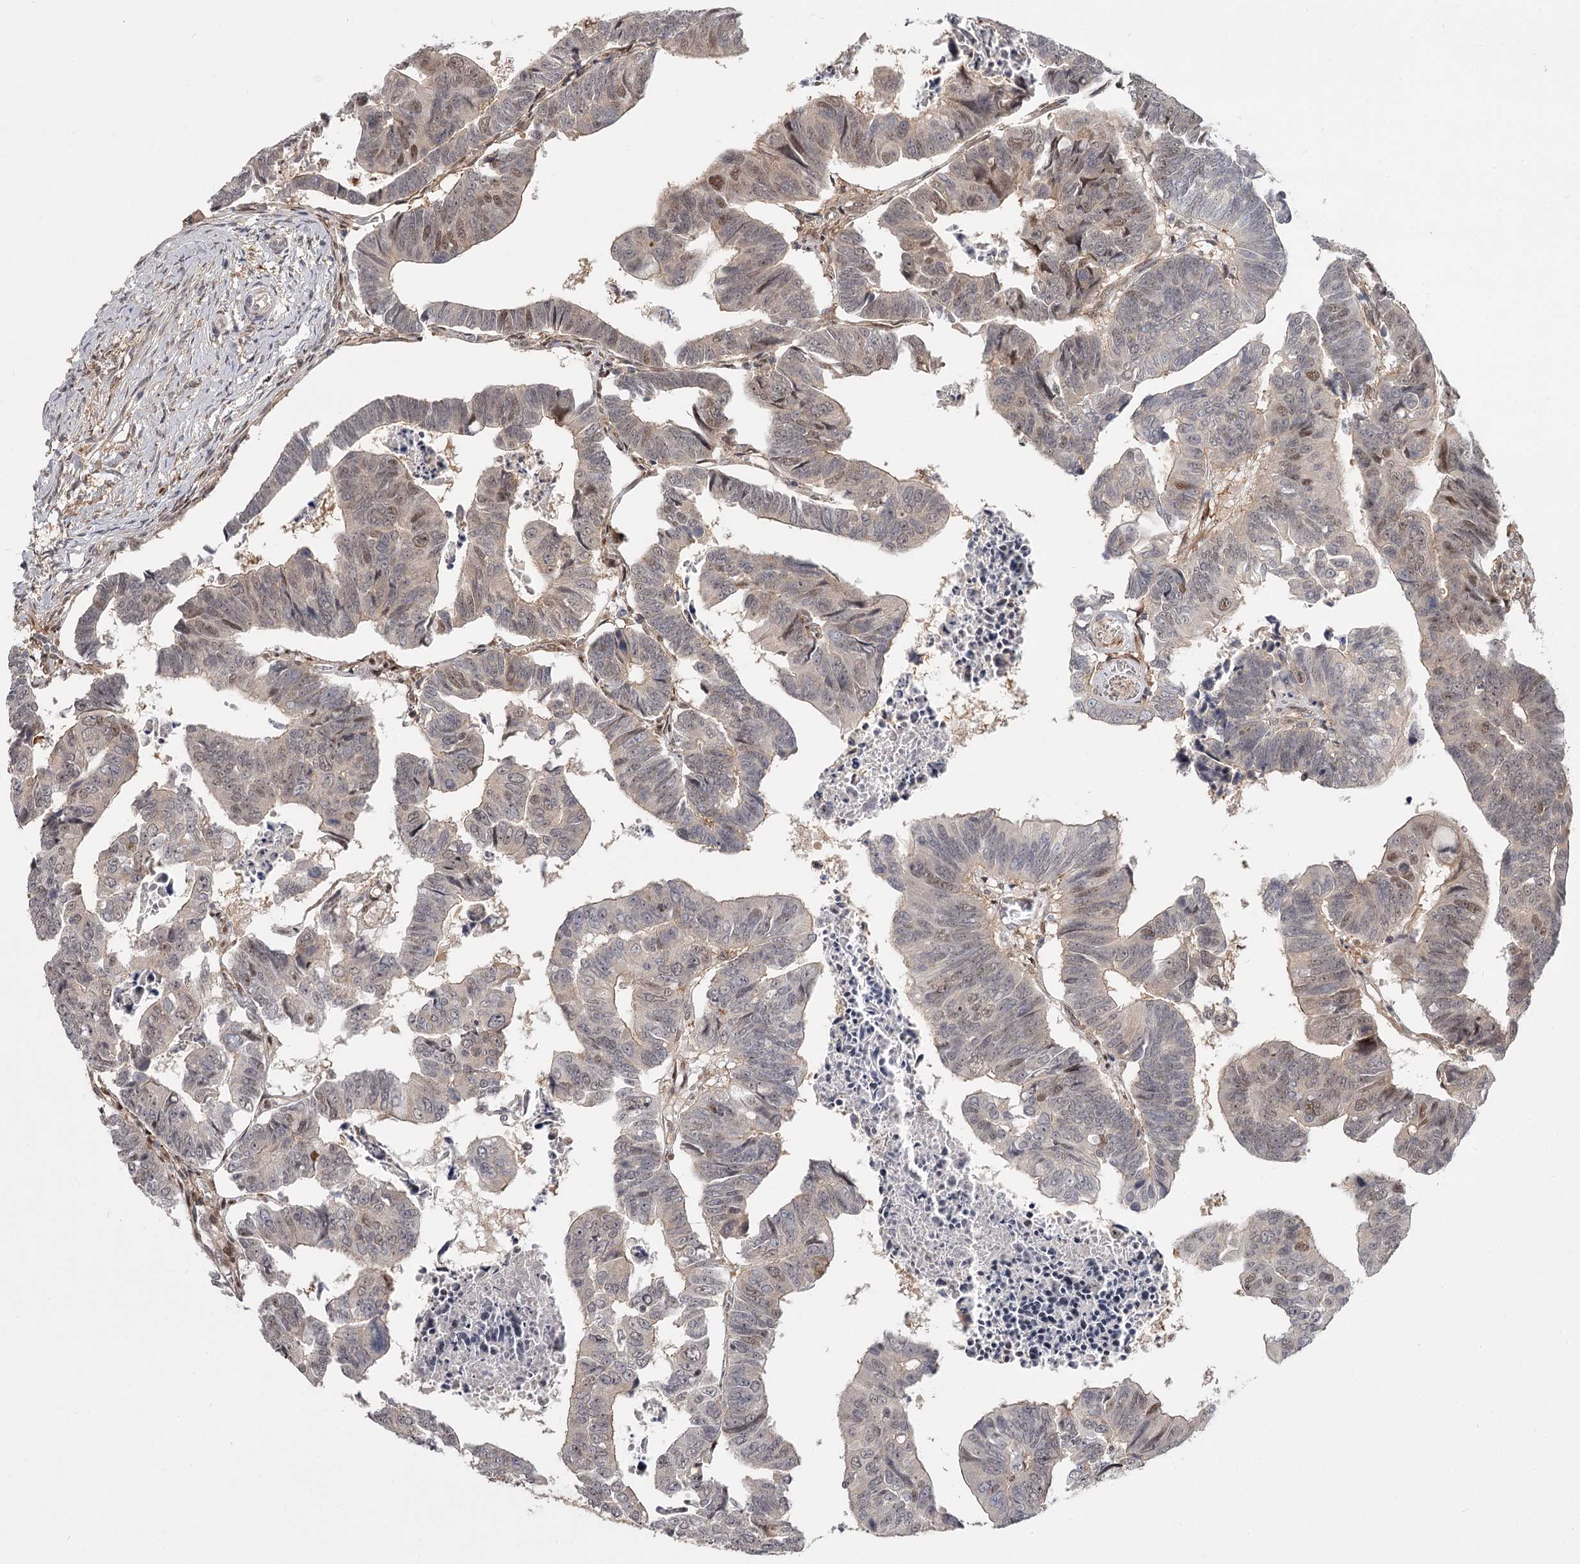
{"staining": {"intensity": "weak", "quantity": "25%-75%", "location": "nuclear"}, "tissue": "colorectal cancer", "cell_type": "Tumor cells", "image_type": "cancer", "snomed": [{"axis": "morphology", "description": "Adenocarcinoma, NOS"}, {"axis": "topography", "description": "Rectum"}], "caption": "Human colorectal cancer (adenocarcinoma) stained with a protein marker demonstrates weak staining in tumor cells.", "gene": "CCNG2", "patient": {"sex": "female", "age": 65}}